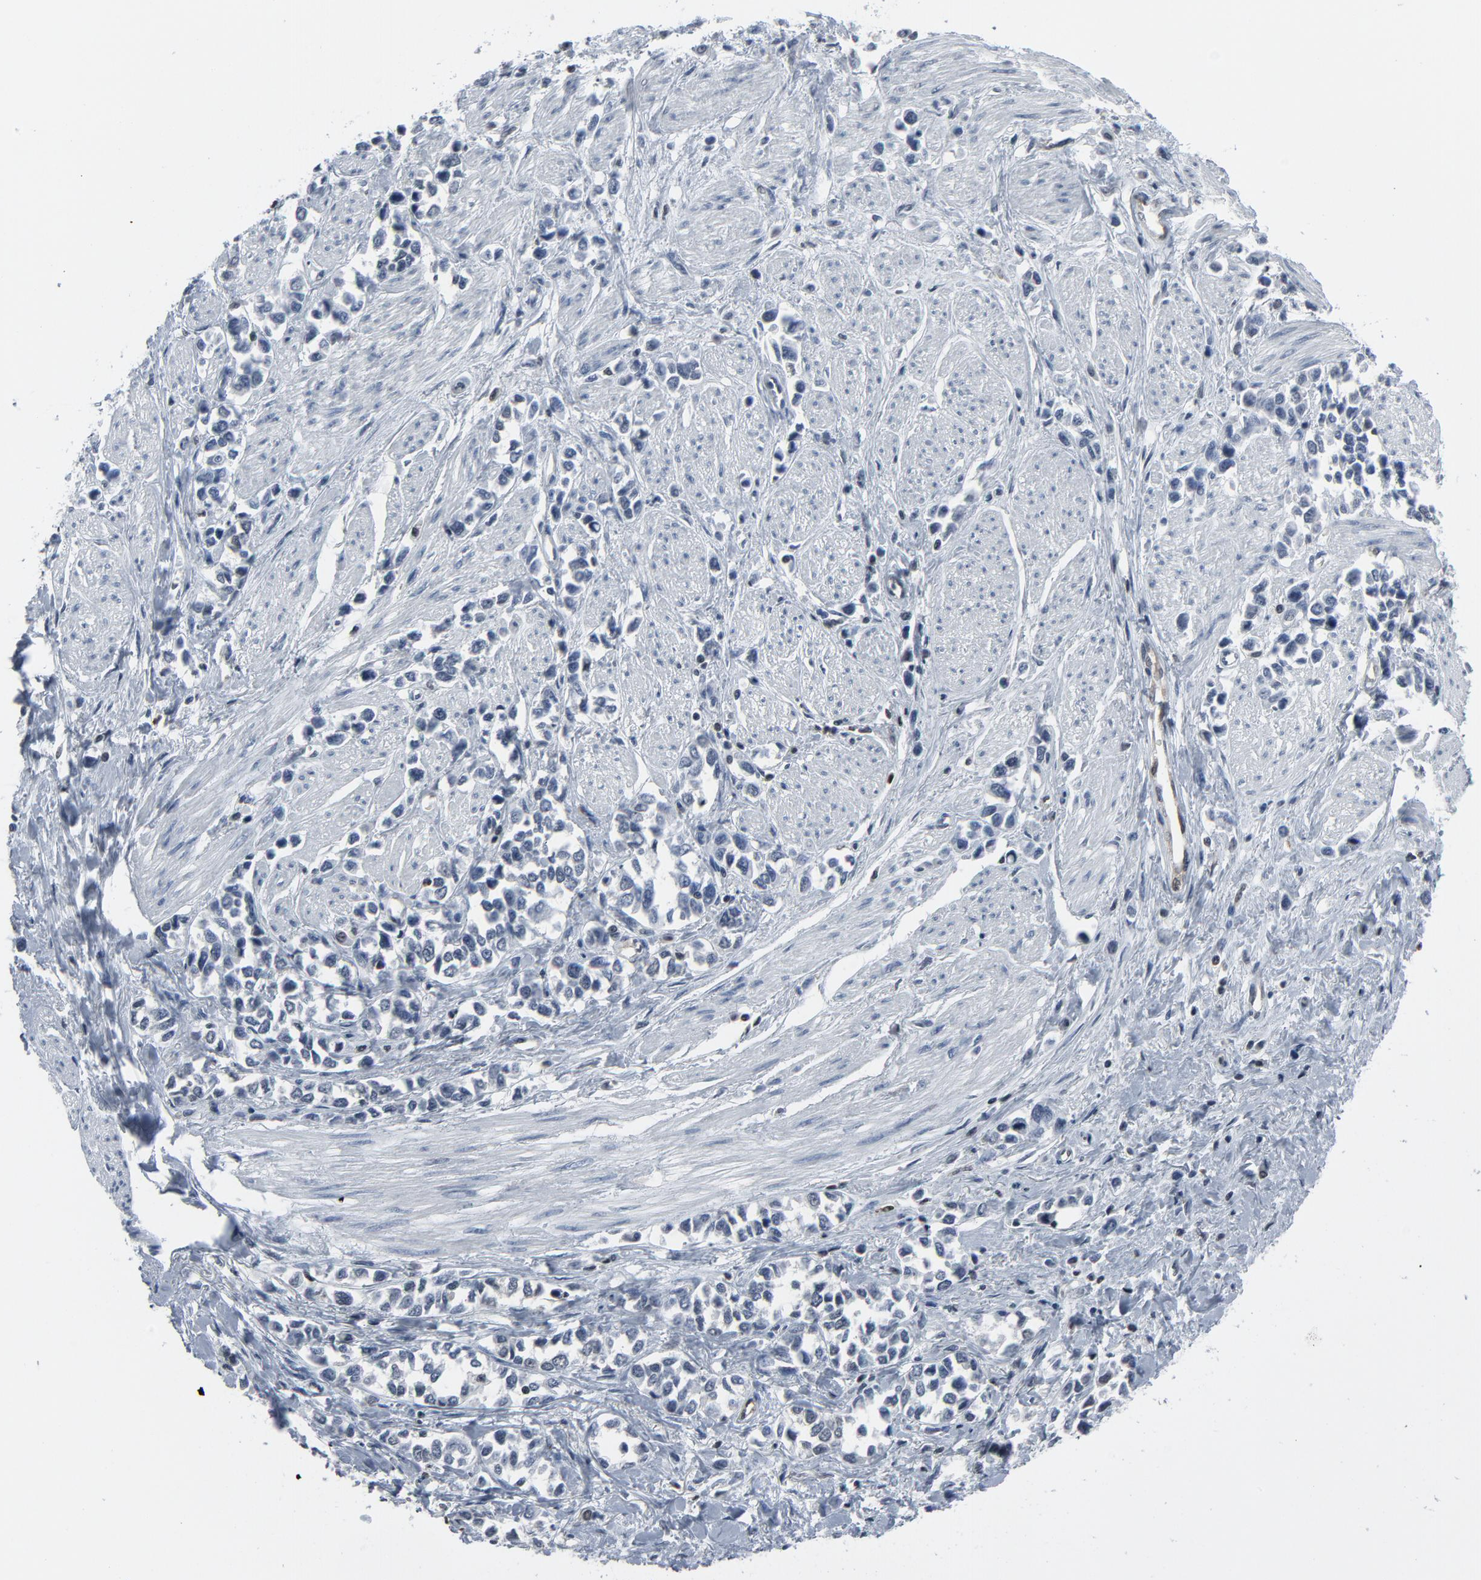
{"staining": {"intensity": "negative", "quantity": "none", "location": "none"}, "tissue": "stomach cancer", "cell_type": "Tumor cells", "image_type": "cancer", "snomed": [{"axis": "morphology", "description": "Adenocarcinoma, NOS"}, {"axis": "topography", "description": "Stomach, upper"}], "caption": "Tumor cells are negative for brown protein staining in stomach cancer.", "gene": "STAT5A", "patient": {"sex": "male", "age": 76}}